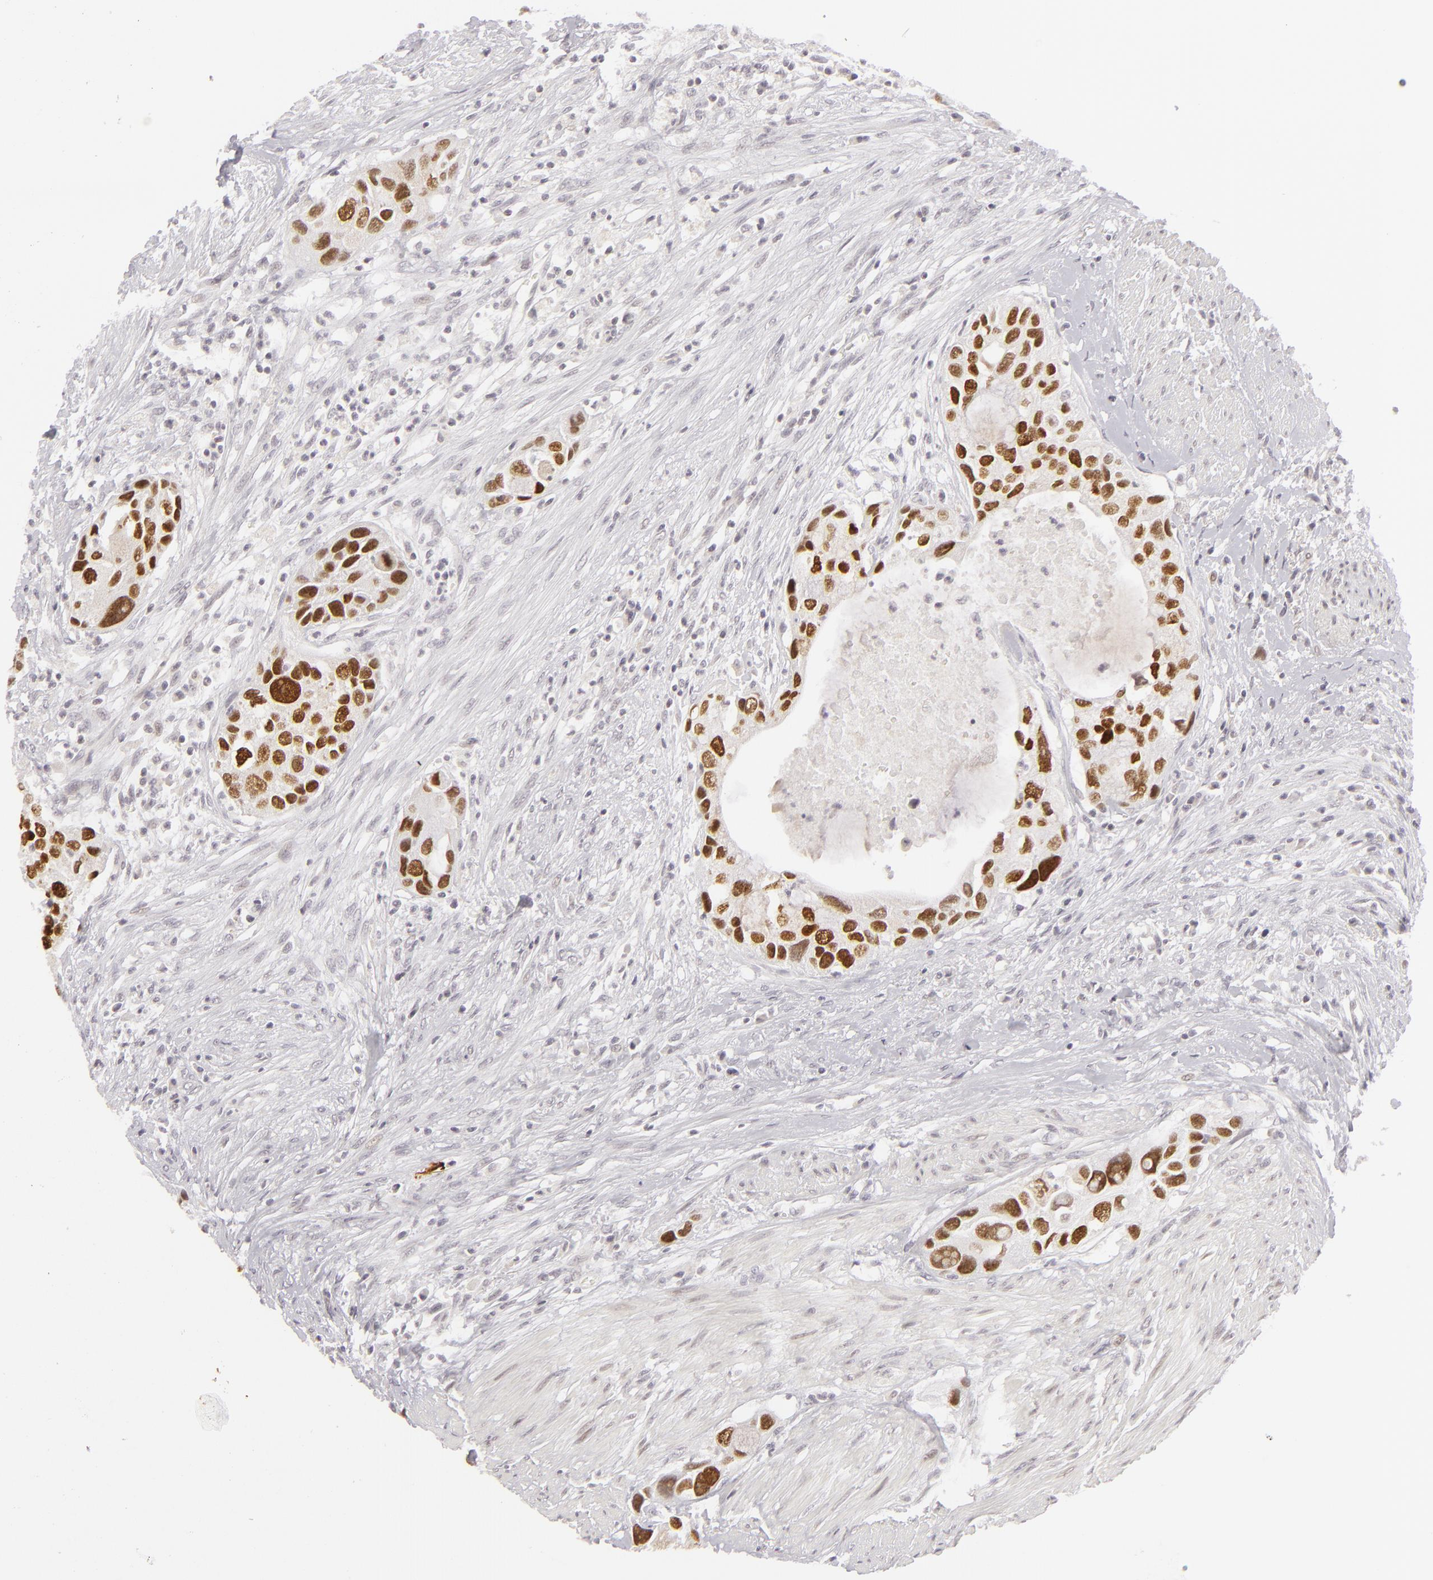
{"staining": {"intensity": "moderate", "quantity": "<25%", "location": "nuclear"}, "tissue": "urothelial cancer", "cell_type": "Tumor cells", "image_type": "cancer", "snomed": [{"axis": "morphology", "description": "Urothelial carcinoma, High grade"}, {"axis": "topography", "description": "Urinary bladder"}], "caption": "This is an image of immunohistochemistry (IHC) staining of urothelial cancer, which shows moderate expression in the nuclear of tumor cells.", "gene": "SIX1", "patient": {"sex": "male", "age": 66}}